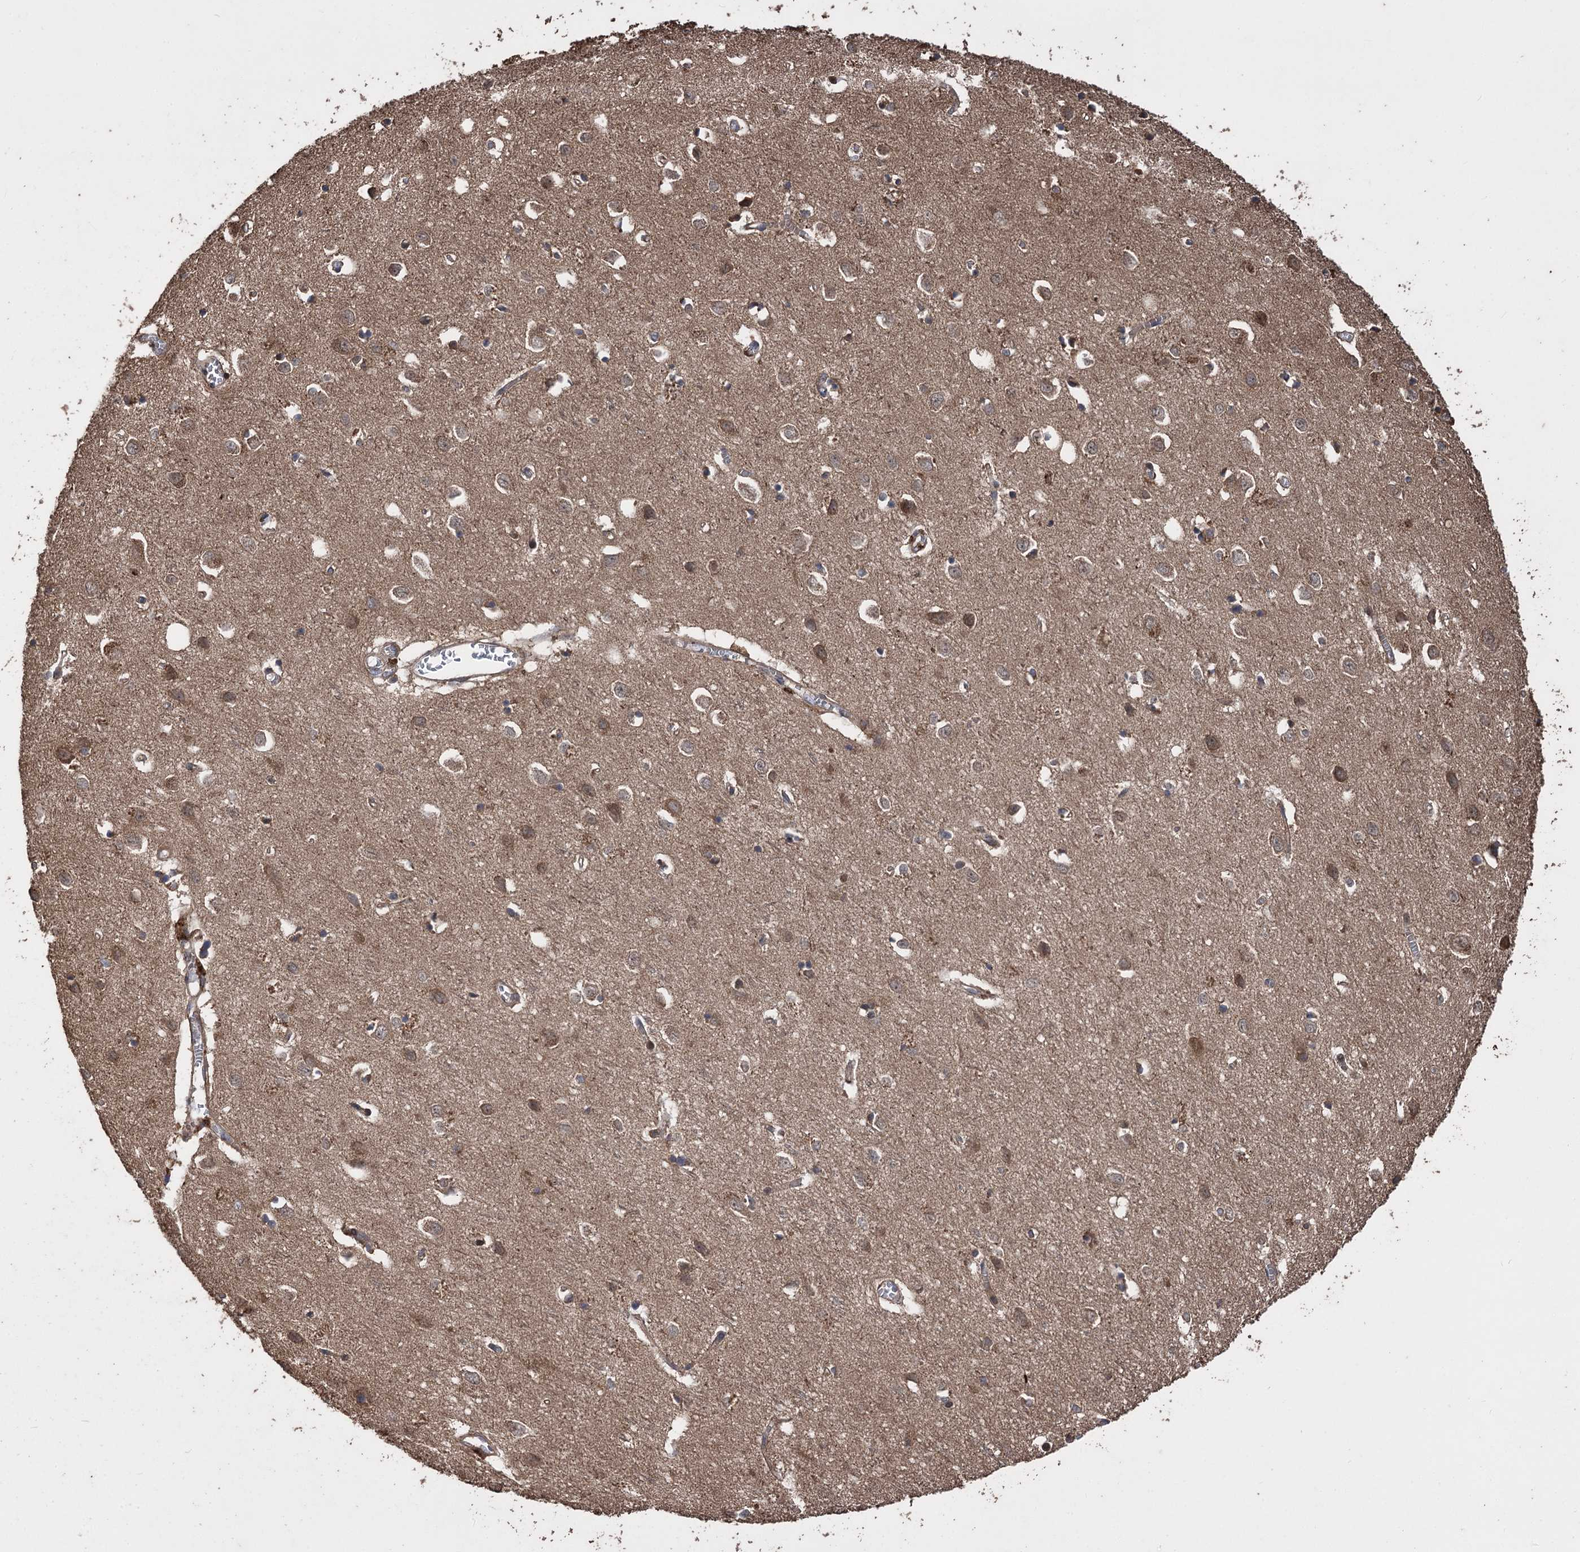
{"staining": {"intensity": "moderate", "quantity": ">75%", "location": "cytoplasmic/membranous"}, "tissue": "cerebral cortex", "cell_type": "Endothelial cells", "image_type": "normal", "snomed": [{"axis": "morphology", "description": "Normal tissue, NOS"}, {"axis": "topography", "description": "Cerebral cortex"}], "caption": "Endothelial cells show medium levels of moderate cytoplasmic/membranous positivity in about >75% of cells in unremarkable cerebral cortex. Nuclei are stained in blue.", "gene": "RASSF3", "patient": {"sex": "female", "age": 64}}